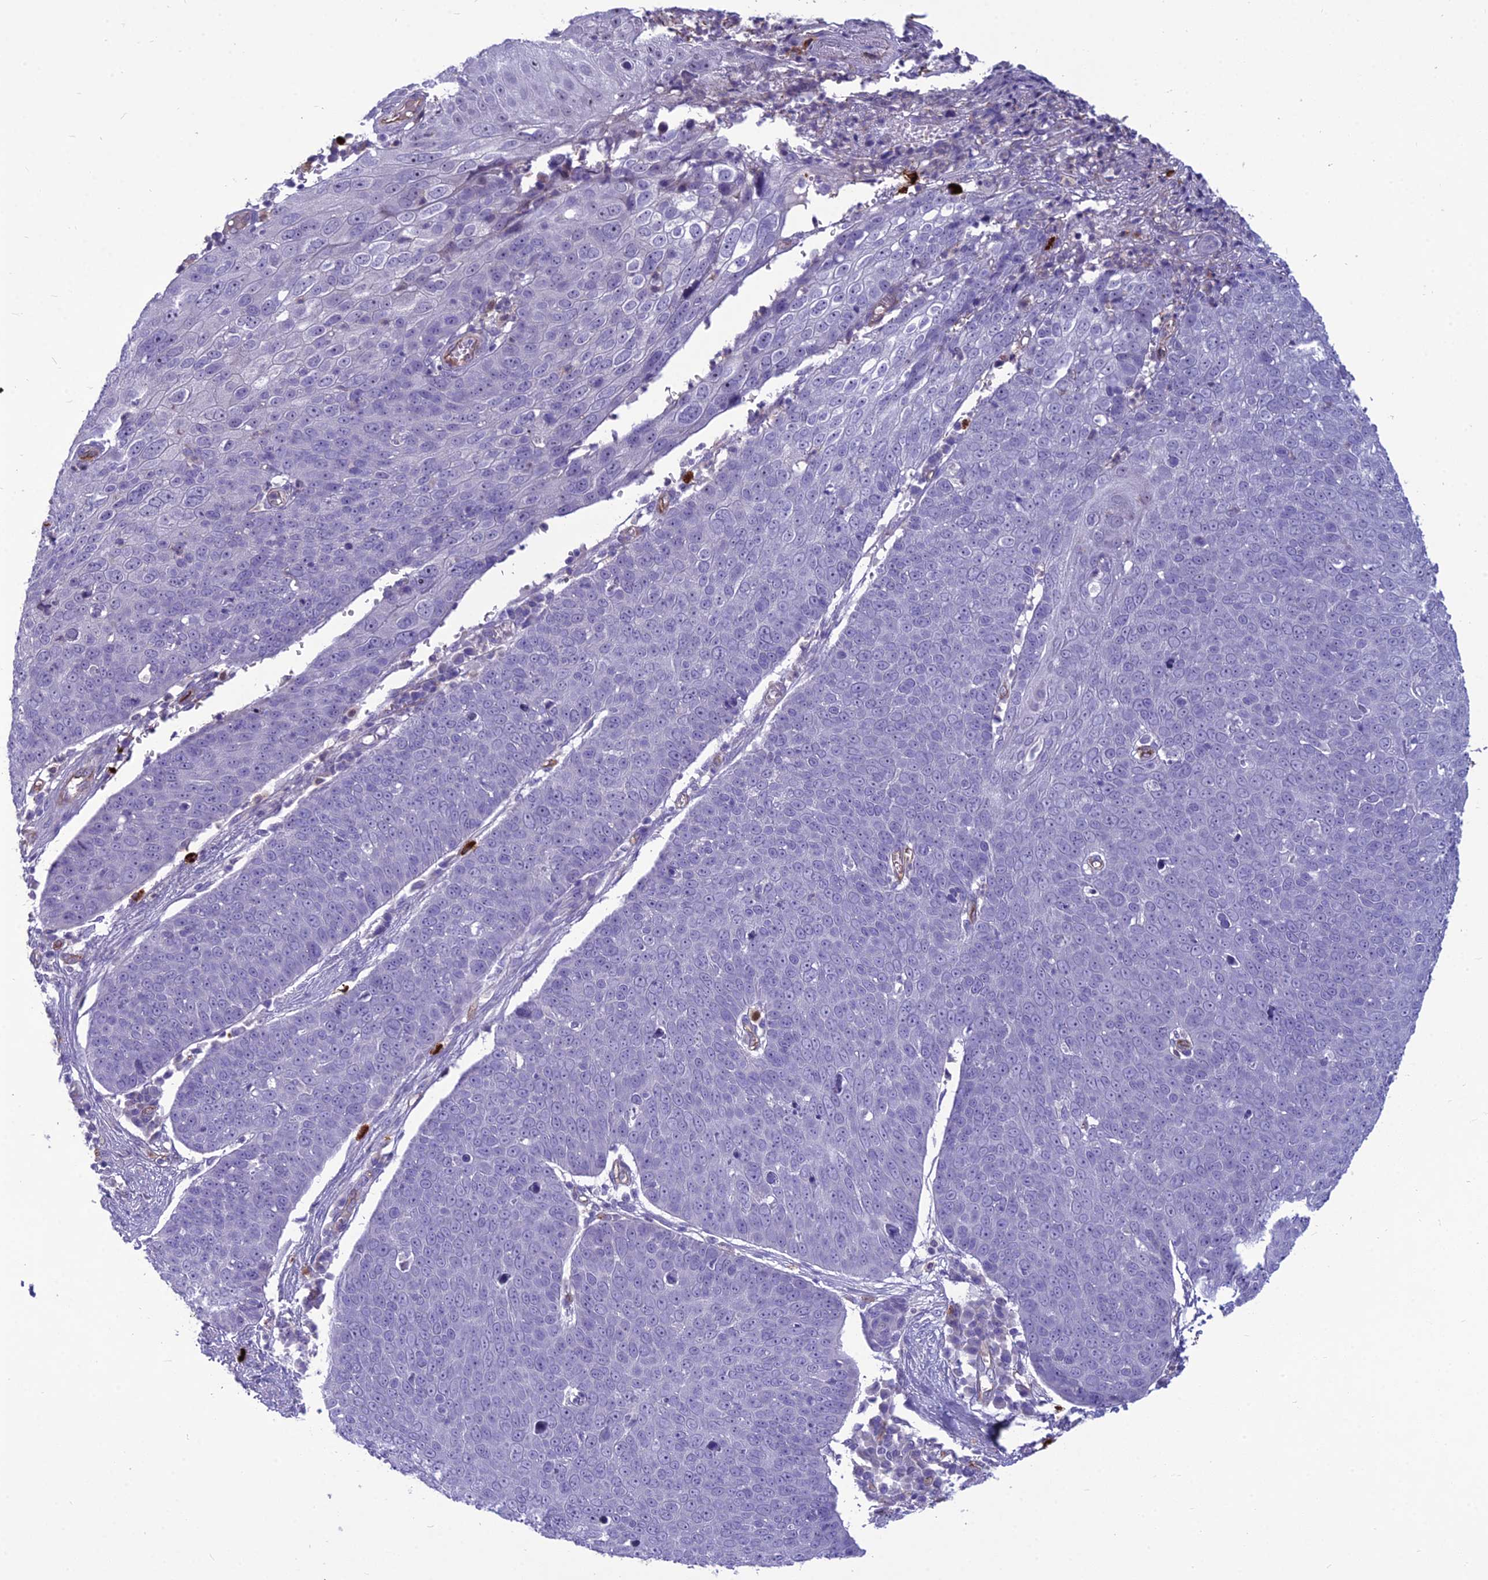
{"staining": {"intensity": "negative", "quantity": "none", "location": "none"}, "tissue": "skin cancer", "cell_type": "Tumor cells", "image_type": "cancer", "snomed": [{"axis": "morphology", "description": "Squamous cell carcinoma, NOS"}, {"axis": "topography", "description": "Skin"}], "caption": "Image shows no protein expression in tumor cells of skin squamous cell carcinoma tissue.", "gene": "BBS7", "patient": {"sex": "male", "age": 71}}